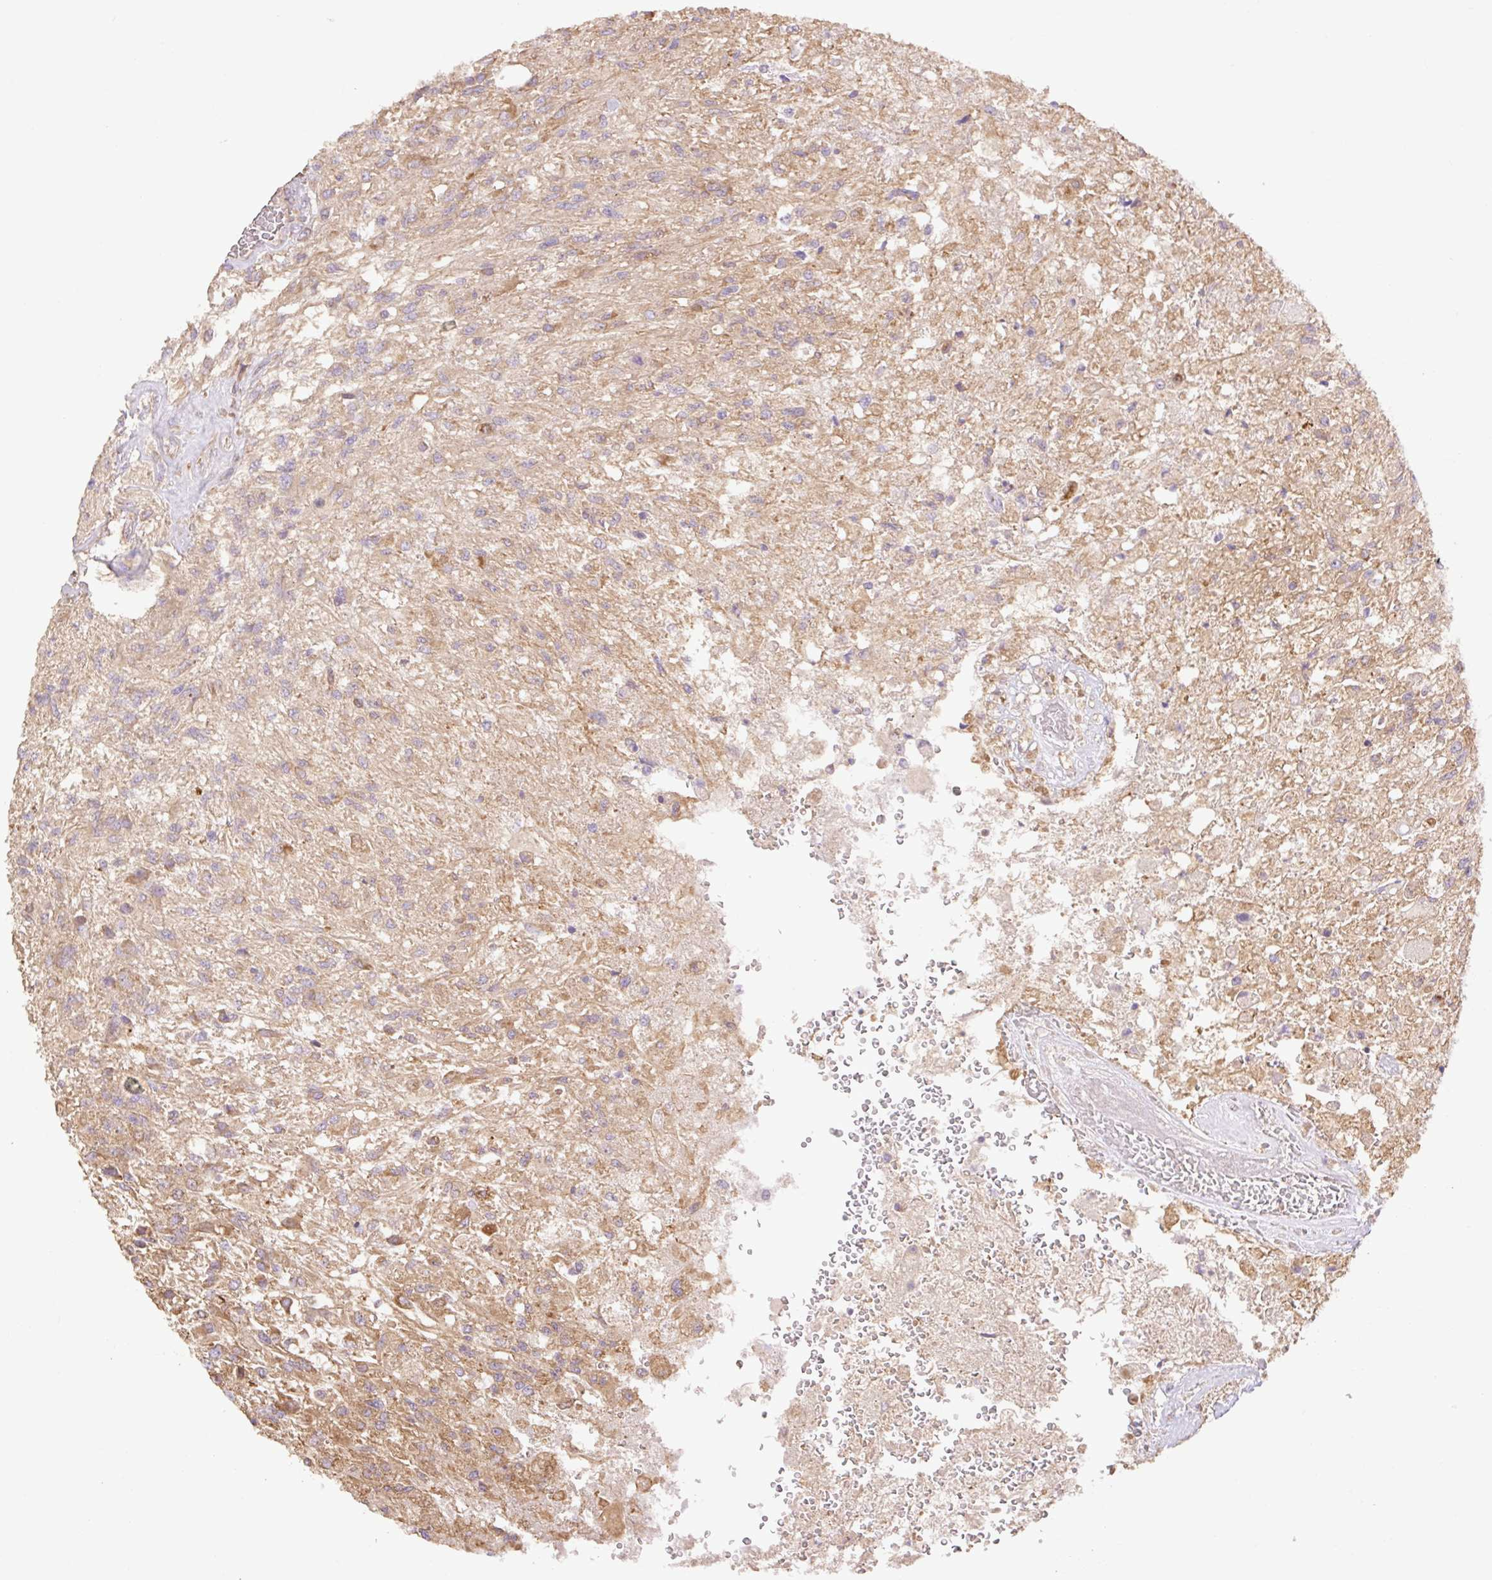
{"staining": {"intensity": "weak", "quantity": "25%-75%", "location": "cytoplasmic/membranous"}, "tissue": "glioma", "cell_type": "Tumor cells", "image_type": "cancer", "snomed": [{"axis": "morphology", "description": "Glioma, malignant, High grade"}, {"axis": "topography", "description": "Brain"}], "caption": "Protein expression analysis of human malignant high-grade glioma reveals weak cytoplasmic/membranous positivity in approximately 25%-75% of tumor cells.", "gene": "DESI1", "patient": {"sex": "male", "age": 56}}